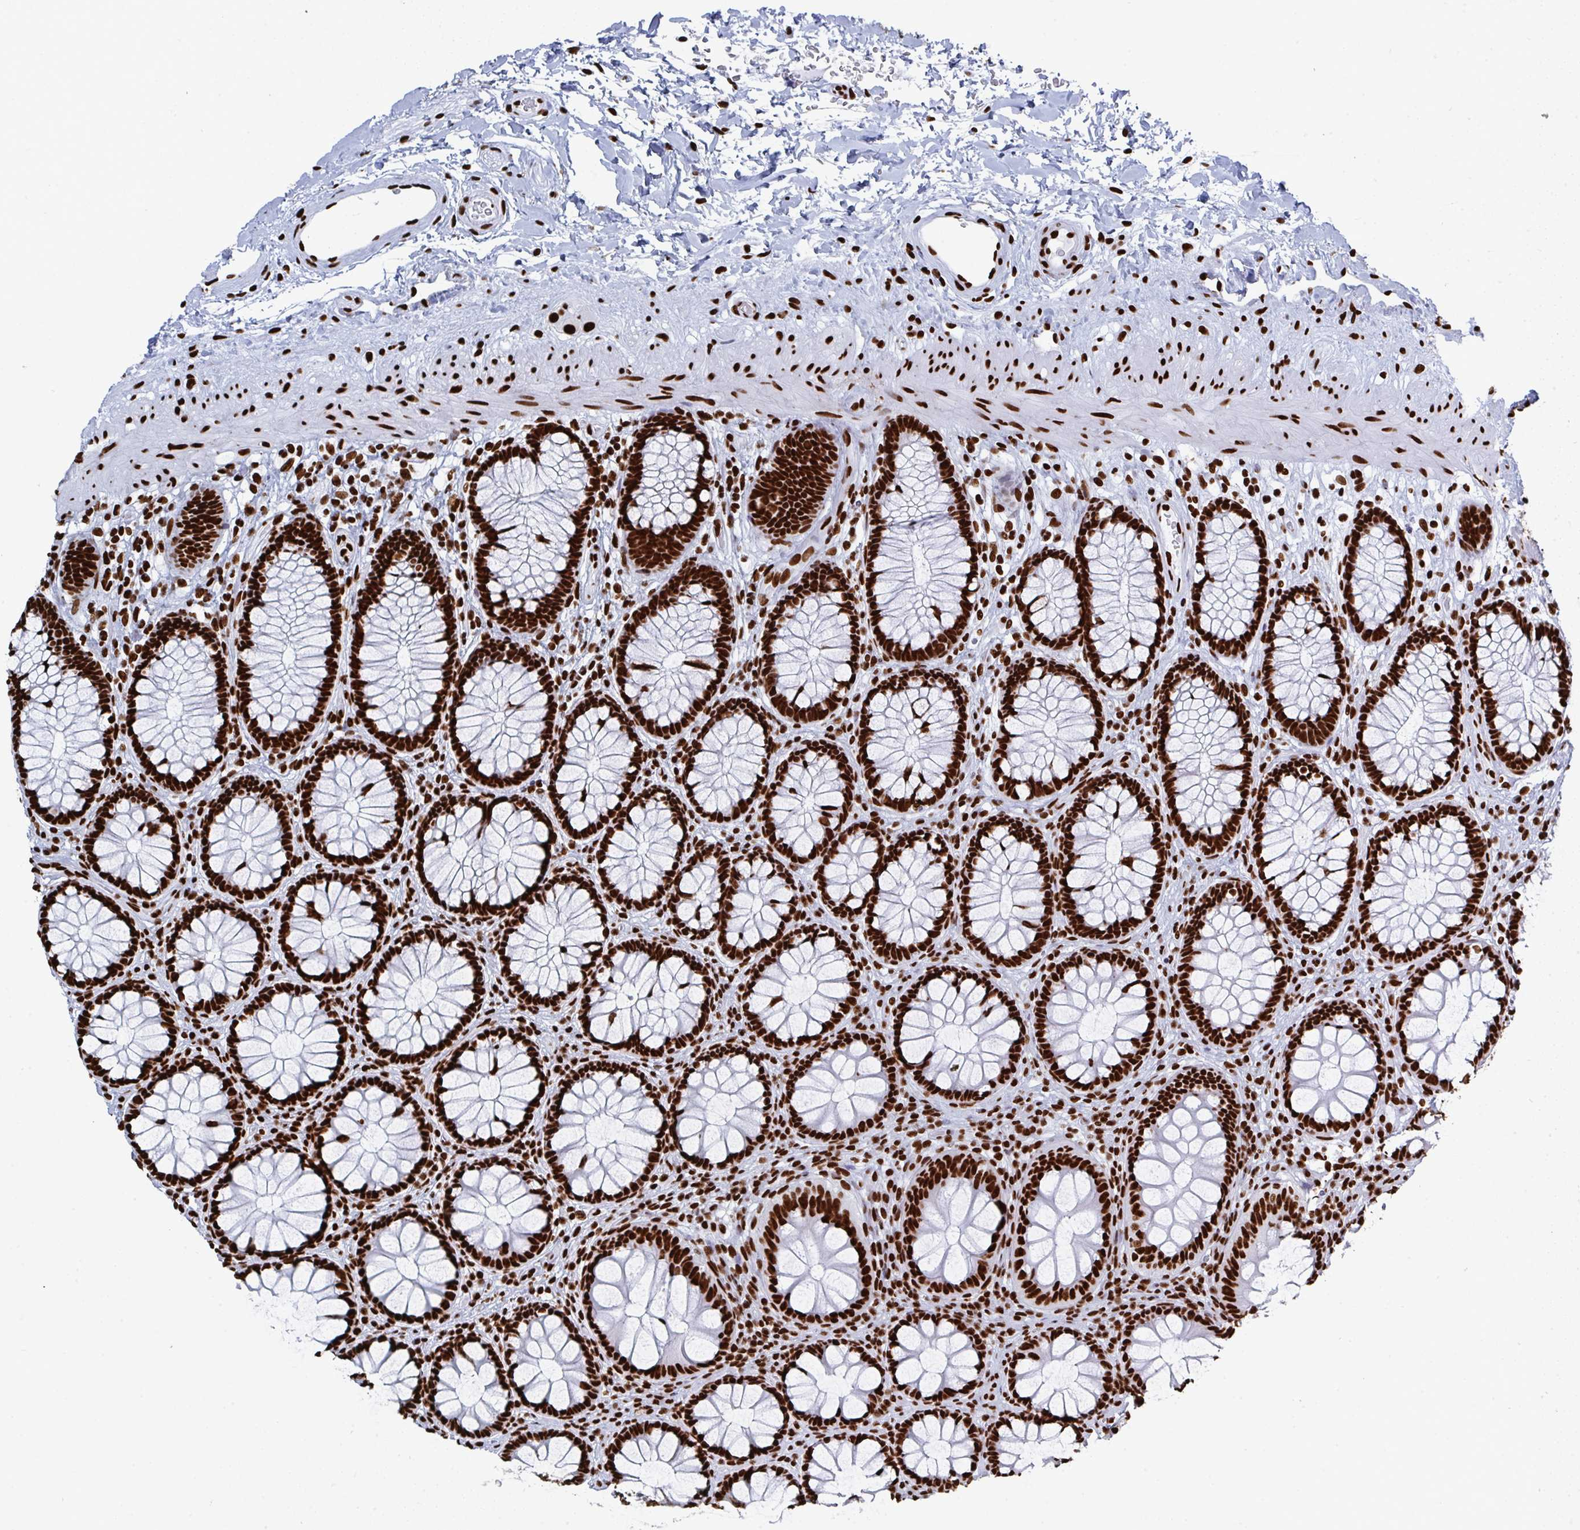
{"staining": {"intensity": "strong", "quantity": ">75%", "location": "nuclear"}, "tissue": "colon", "cell_type": "Endothelial cells", "image_type": "normal", "snomed": [{"axis": "morphology", "description": "Normal tissue, NOS"}, {"axis": "morphology", "description": "Adenoma, NOS"}, {"axis": "topography", "description": "Soft tissue"}, {"axis": "topography", "description": "Colon"}], "caption": "This is a photomicrograph of immunohistochemistry (IHC) staining of unremarkable colon, which shows strong expression in the nuclear of endothelial cells.", "gene": "GAR1", "patient": {"sex": "male", "age": 47}}